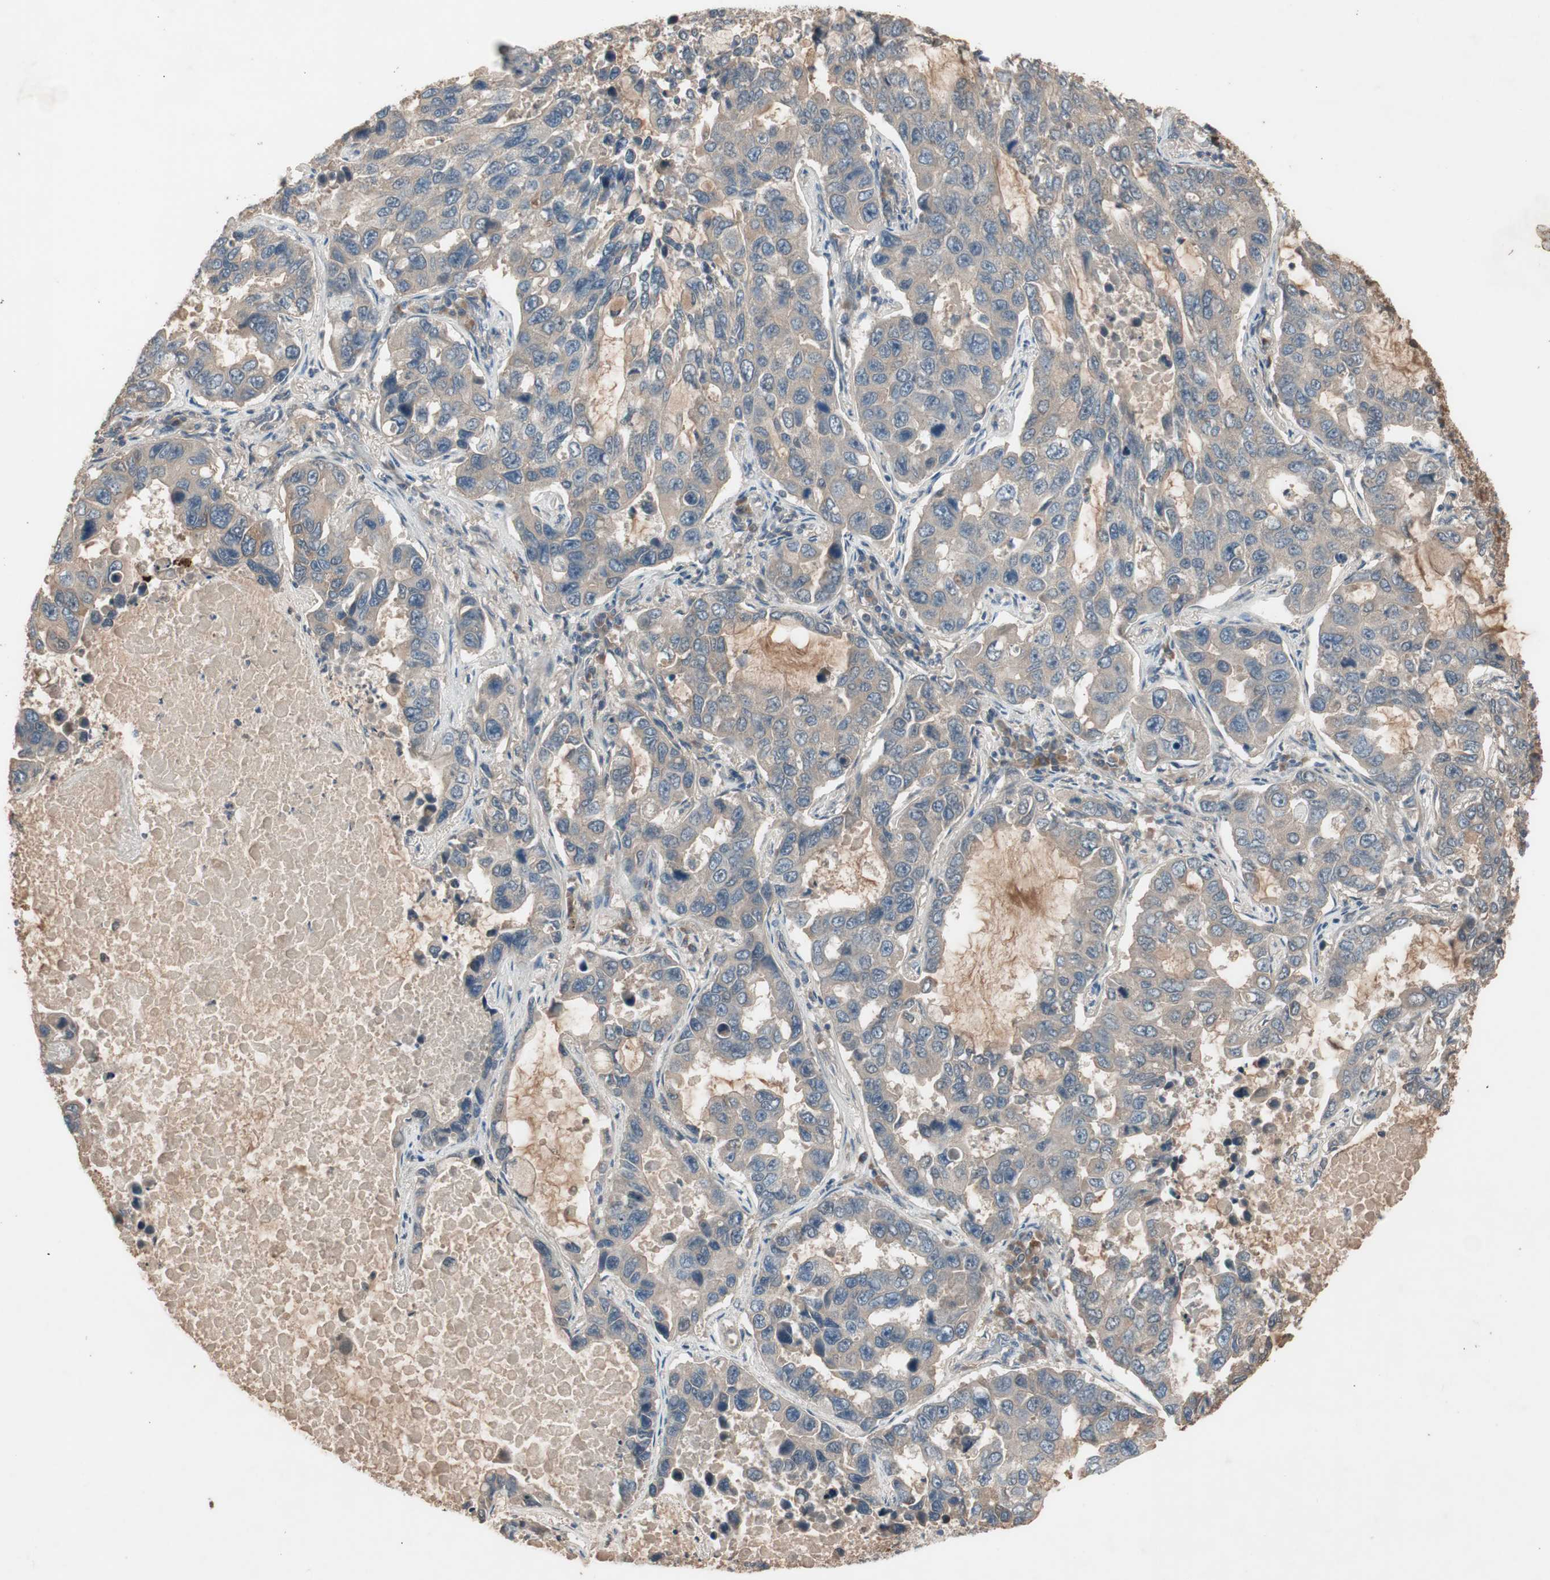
{"staining": {"intensity": "weak", "quantity": ">75%", "location": "cytoplasmic/membranous"}, "tissue": "lung cancer", "cell_type": "Tumor cells", "image_type": "cancer", "snomed": [{"axis": "morphology", "description": "Adenocarcinoma, NOS"}, {"axis": "topography", "description": "Lung"}], "caption": "A micrograph of human adenocarcinoma (lung) stained for a protein shows weak cytoplasmic/membranous brown staining in tumor cells.", "gene": "NSF", "patient": {"sex": "male", "age": 64}}